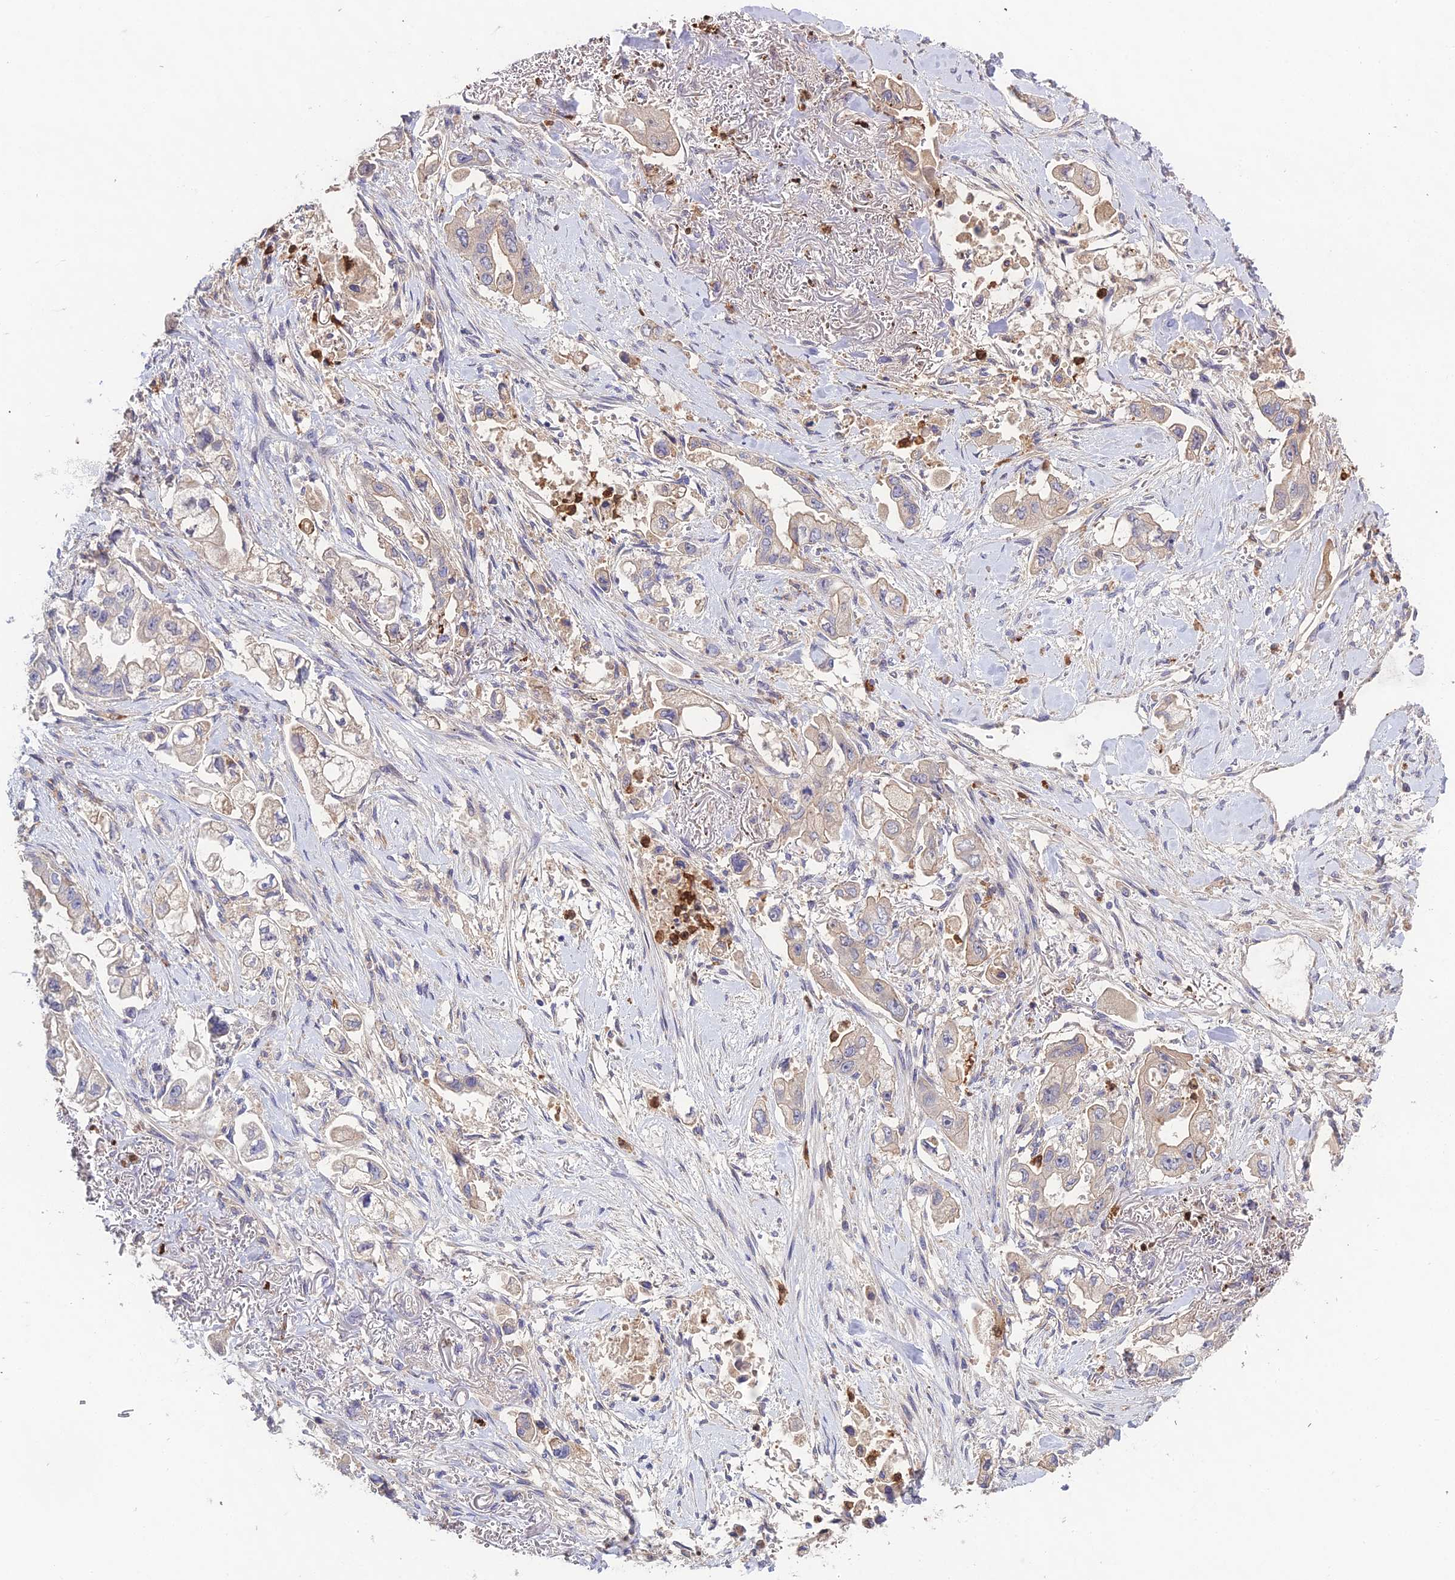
{"staining": {"intensity": "weak", "quantity": "<25%", "location": "cytoplasmic/membranous"}, "tissue": "stomach cancer", "cell_type": "Tumor cells", "image_type": "cancer", "snomed": [{"axis": "morphology", "description": "Adenocarcinoma, NOS"}, {"axis": "topography", "description": "Stomach"}], "caption": "Tumor cells are negative for brown protein staining in stomach adenocarcinoma. The staining was performed using DAB (3,3'-diaminobenzidine) to visualize the protein expression in brown, while the nuclei were stained in blue with hematoxylin (Magnification: 20x).", "gene": "EID2", "patient": {"sex": "male", "age": 62}}